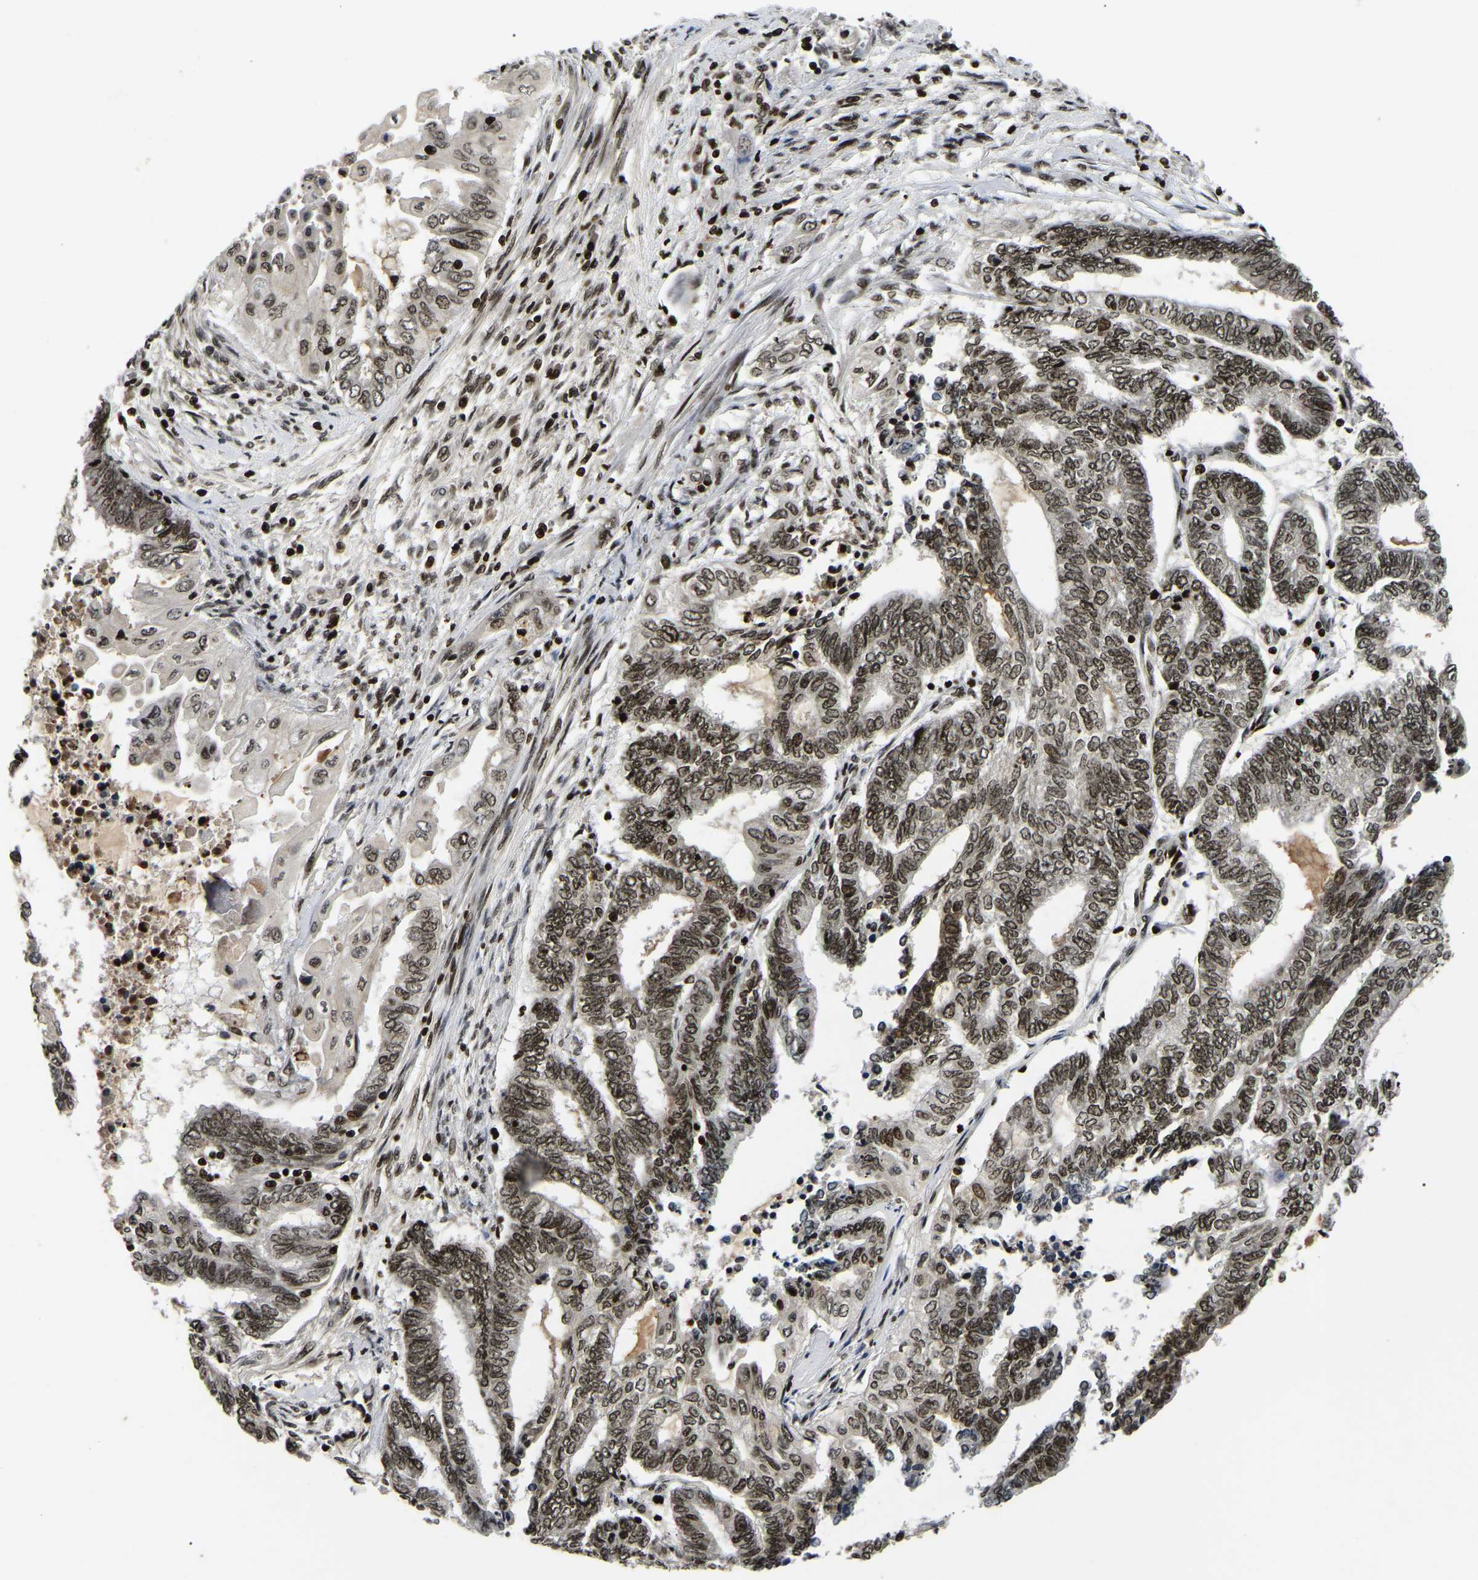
{"staining": {"intensity": "moderate", "quantity": ">75%", "location": "nuclear"}, "tissue": "endometrial cancer", "cell_type": "Tumor cells", "image_type": "cancer", "snomed": [{"axis": "morphology", "description": "Adenocarcinoma, NOS"}, {"axis": "topography", "description": "Uterus"}, {"axis": "topography", "description": "Endometrium"}], "caption": "This photomicrograph demonstrates IHC staining of human endometrial cancer (adenocarcinoma), with medium moderate nuclear positivity in approximately >75% of tumor cells.", "gene": "LRRC61", "patient": {"sex": "female", "age": 70}}